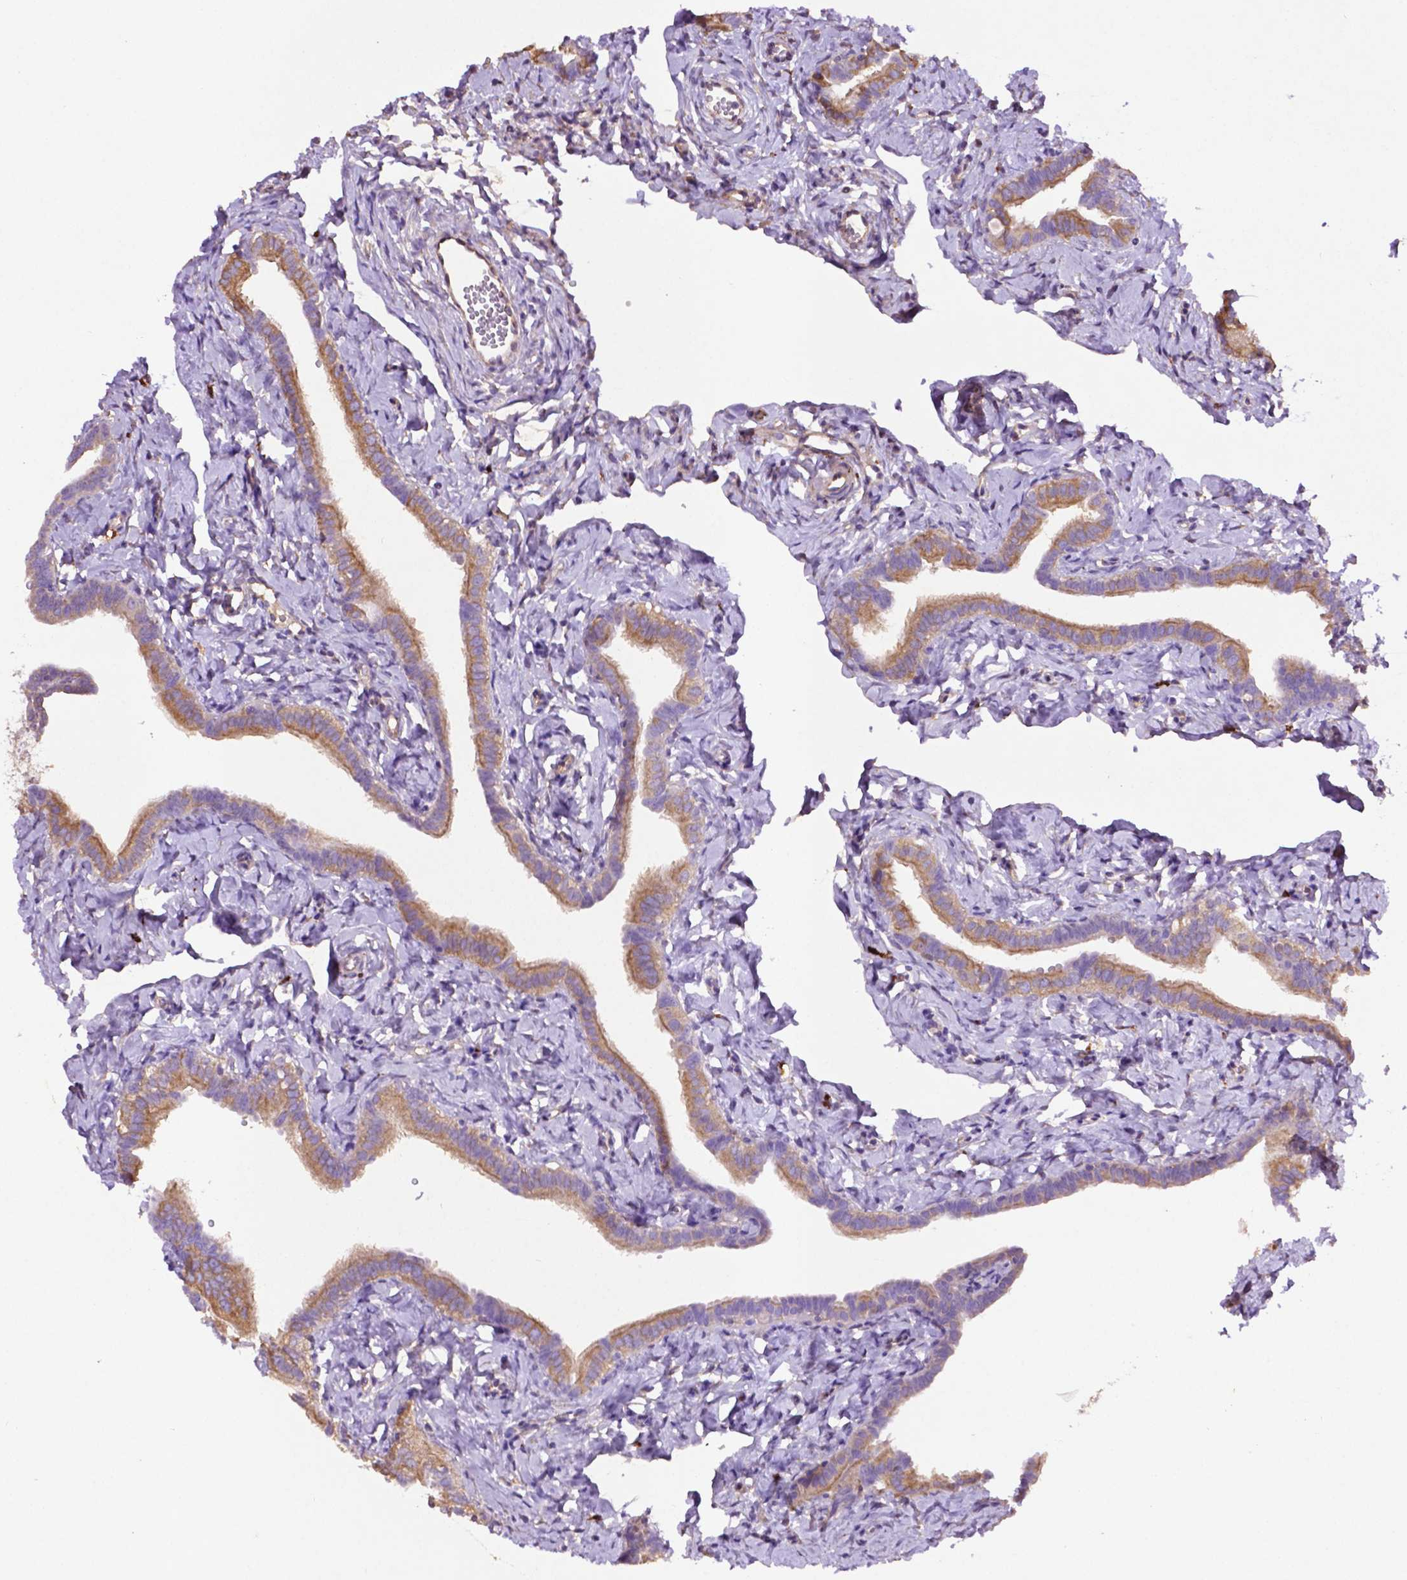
{"staining": {"intensity": "moderate", "quantity": "25%-75%", "location": "cytoplasmic/membranous"}, "tissue": "fallopian tube", "cell_type": "Glandular cells", "image_type": "normal", "snomed": [{"axis": "morphology", "description": "Normal tissue, NOS"}, {"axis": "topography", "description": "Fallopian tube"}], "caption": "Fallopian tube stained with immunohistochemistry reveals moderate cytoplasmic/membranous expression in about 25%-75% of glandular cells. (DAB IHC, brown staining for protein, blue staining for nuclei).", "gene": "GDPD5", "patient": {"sex": "female", "age": 41}}